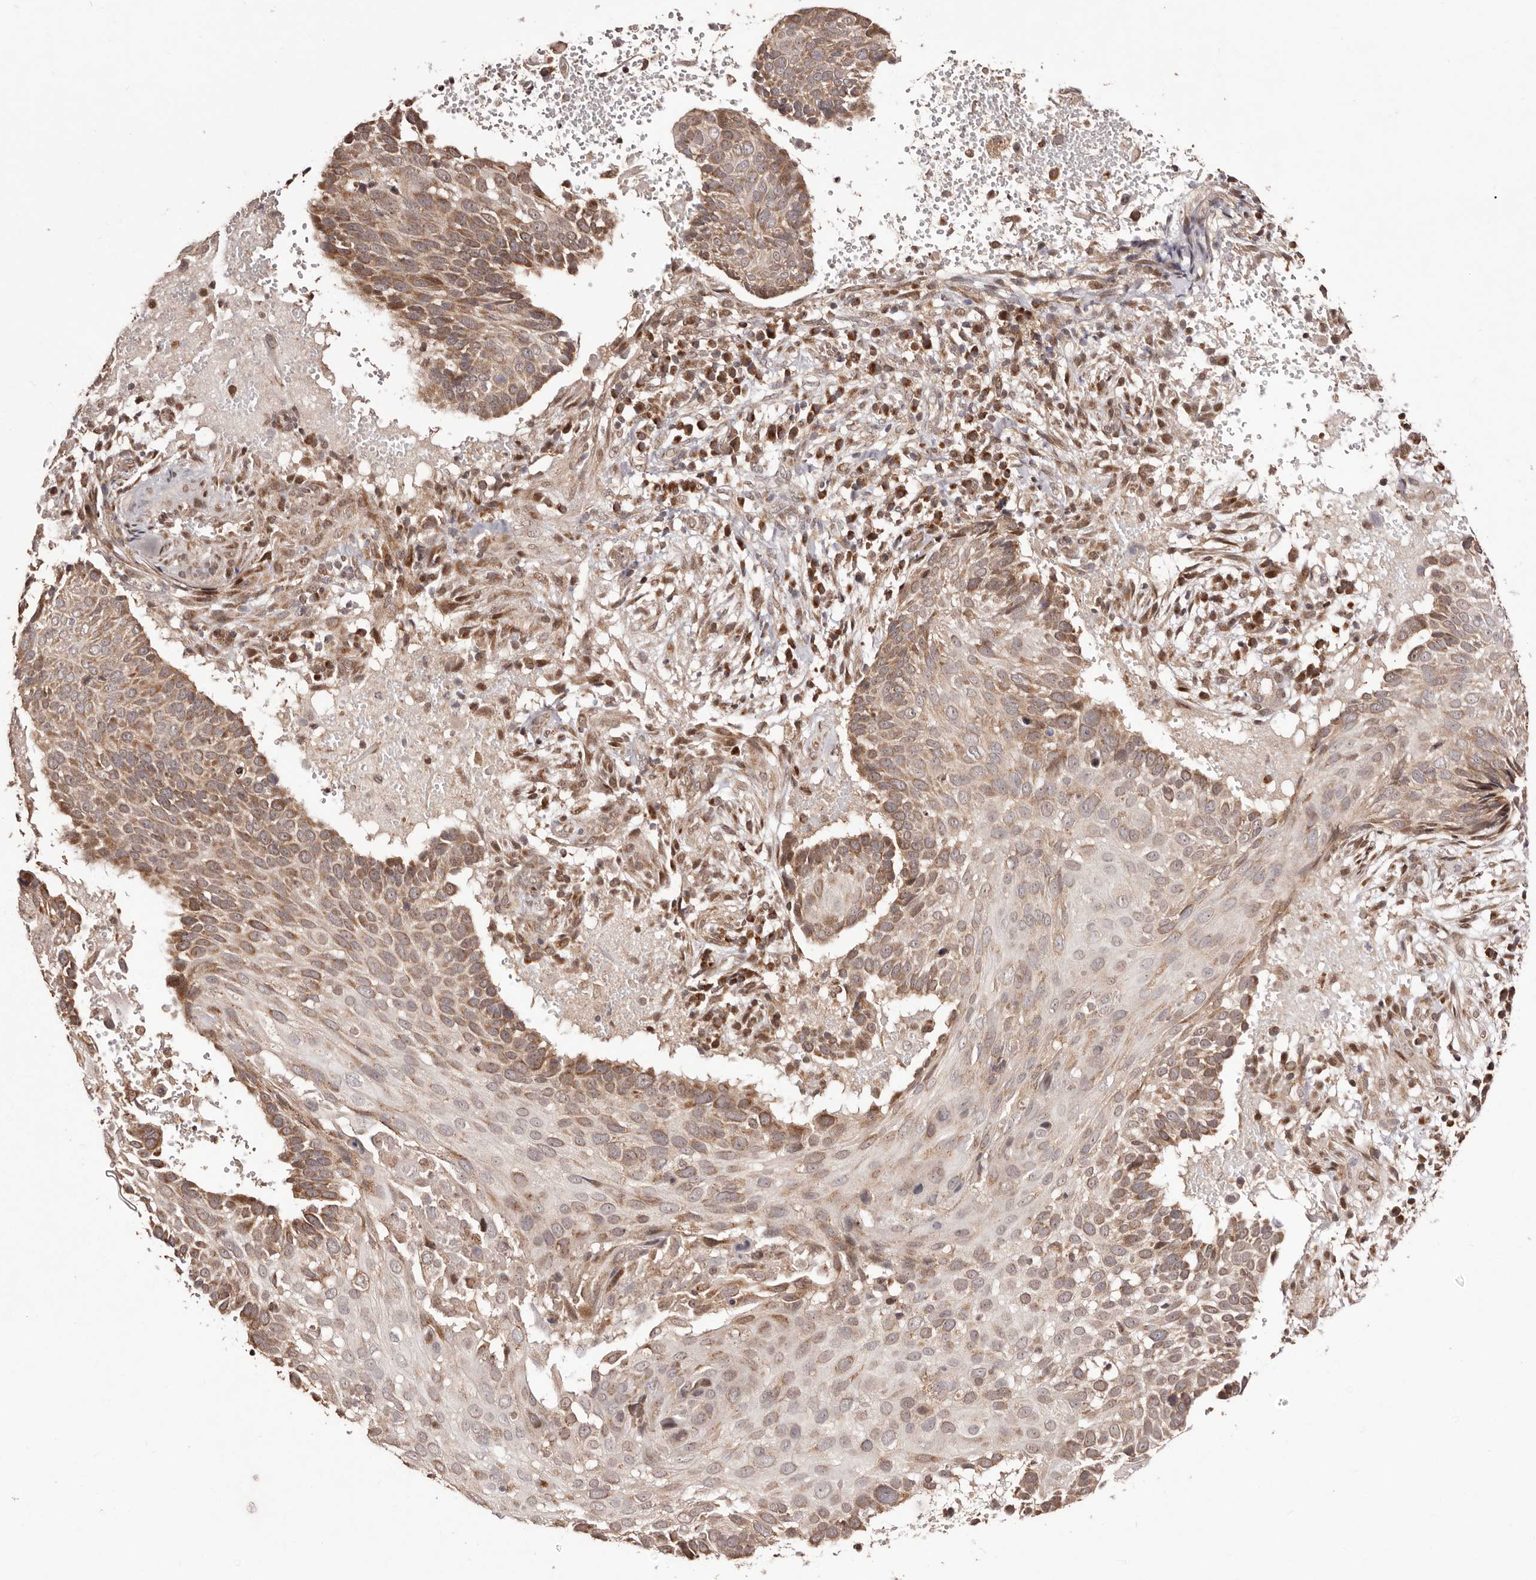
{"staining": {"intensity": "moderate", "quantity": ">75%", "location": "cytoplasmic/membranous"}, "tissue": "cervical cancer", "cell_type": "Tumor cells", "image_type": "cancer", "snomed": [{"axis": "morphology", "description": "Squamous cell carcinoma, NOS"}, {"axis": "topography", "description": "Cervix"}], "caption": "The histopathology image demonstrates a brown stain indicating the presence of a protein in the cytoplasmic/membranous of tumor cells in squamous cell carcinoma (cervical).", "gene": "EGR3", "patient": {"sex": "female", "age": 74}}